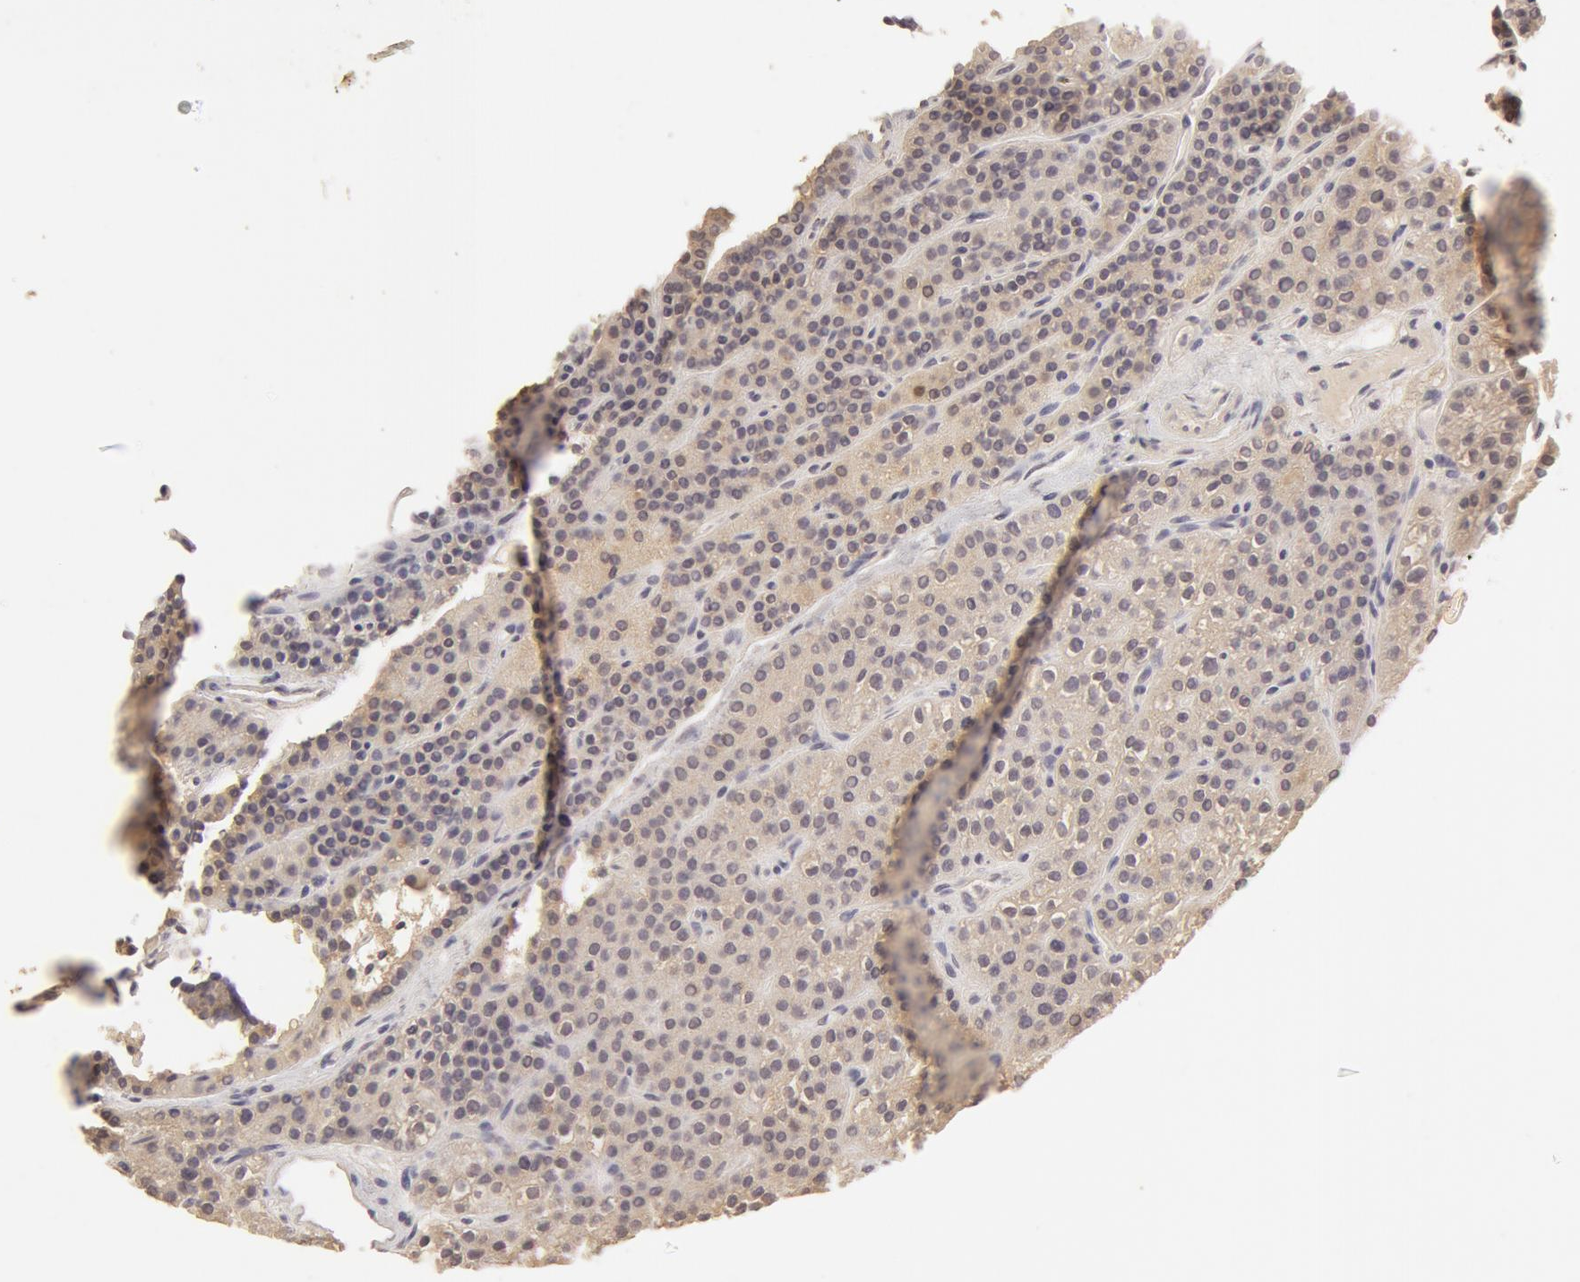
{"staining": {"intensity": "negative", "quantity": "none", "location": "none"}, "tissue": "parathyroid gland", "cell_type": "Glandular cells", "image_type": "normal", "snomed": [{"axis": "morphology", "description": "Normal tissue, NOS"}, {"axis": "topography", "description": "Parathyroid gland"}], "caption": "IHC of normal human parathyroid gland exhibits no staining in glandular cells.", "gene": "ADPRH", "patient": {"sex": "male", "age": 71}}